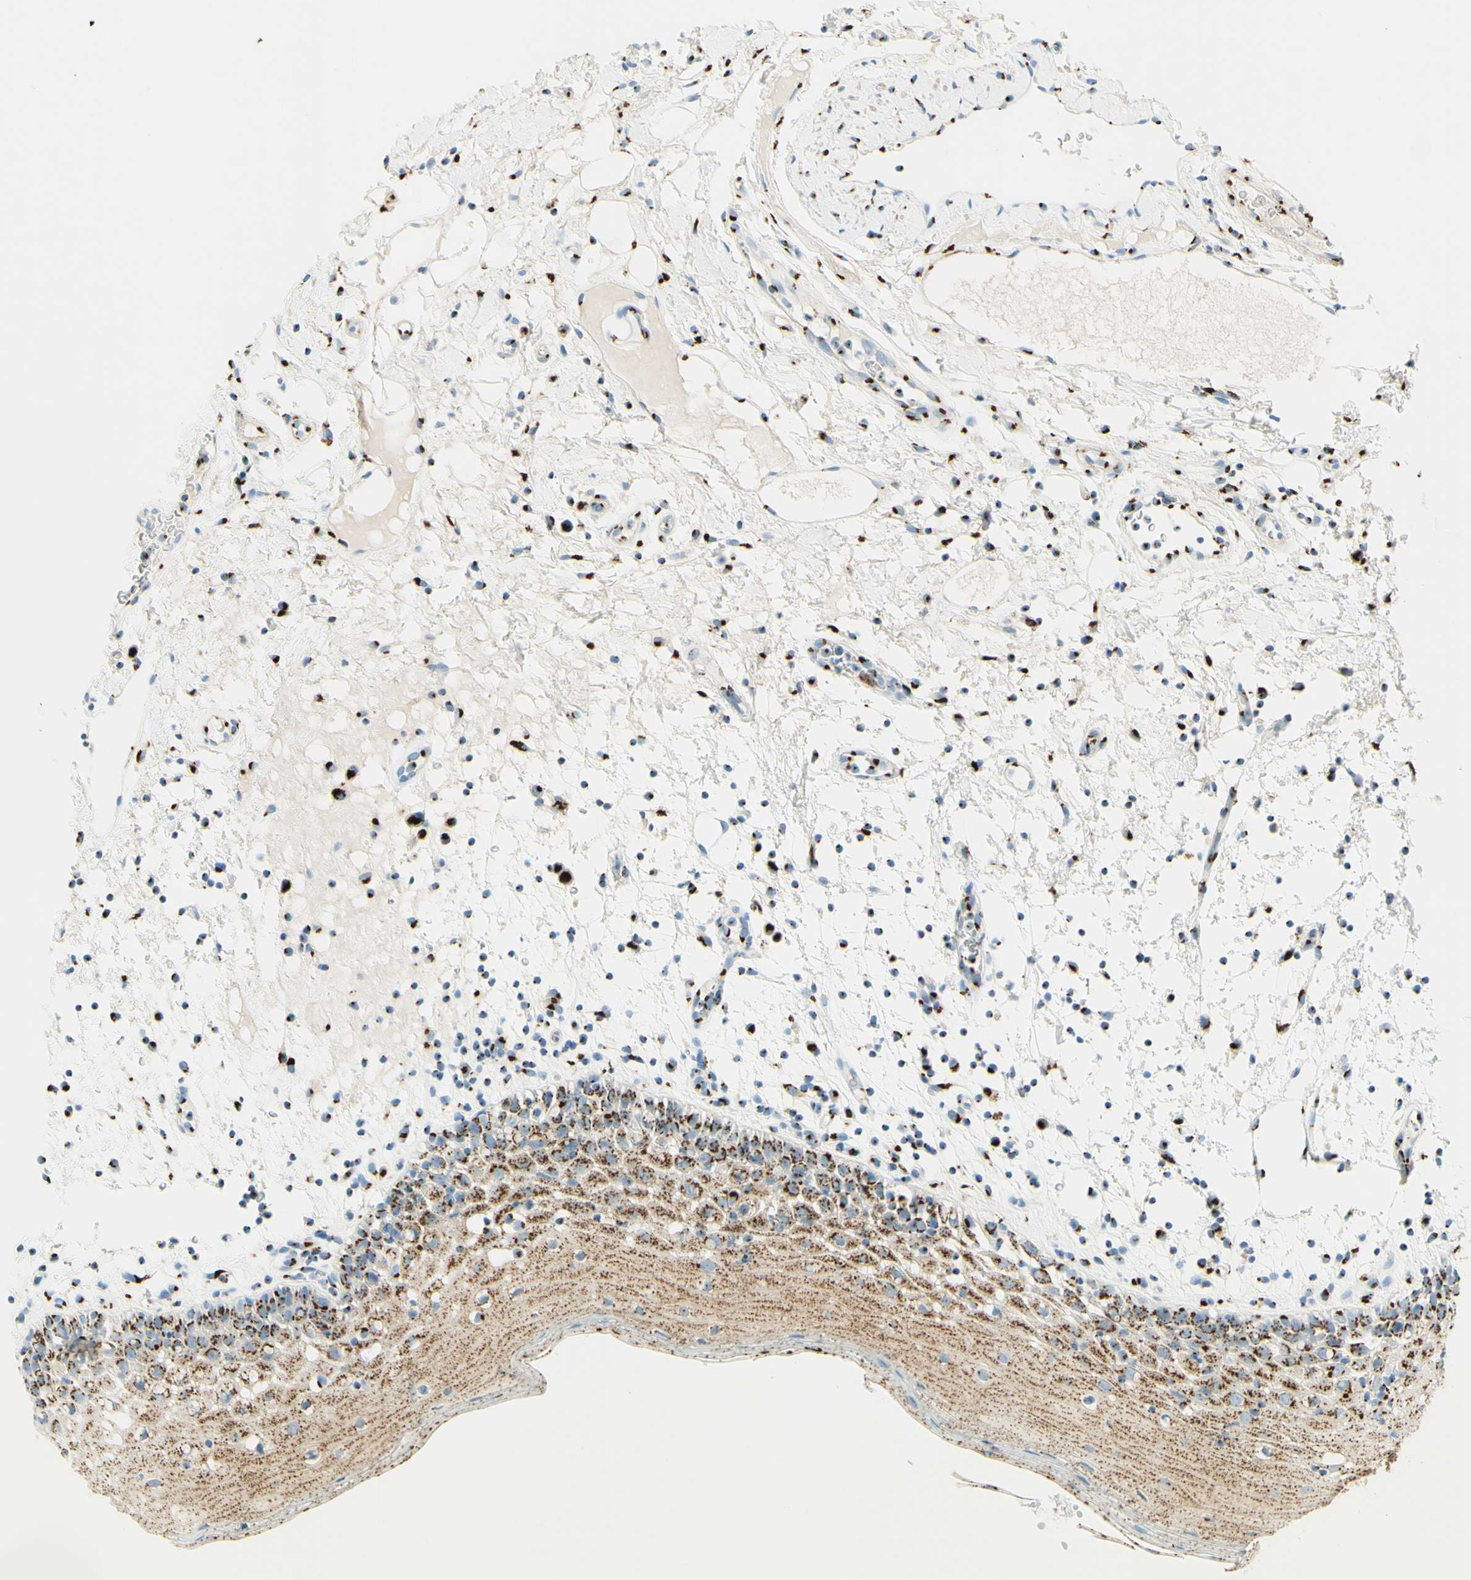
{"staining": {"intensity": "strong", "quantity": ">75%", "location": "cytoplasmic/membranous"}, "tissue": "oral mucosa", "cell_type": "Squamous epithelial cells", "image_type": "normal", "snomed": [{"axis": "morphology", "description": "Normal tissue, NOS"}, {"axis": "morphology", "description": "Squamous cell carcinoma, NOS"}, {"axis": "topography", "description": "Skeletal muscle"}, {"axis": "topography", "description": "Oral tissue"}], "caption": "Immunohistochemical staining of normal oral mucosa shows high levels of strong cytoplasmic/membranous staining in approximately >75% of squamous epithelial cells. (DAB = brown stain, brightfield microscopy at high magnification).", "gene": "GOLGB1", "patient": {"sex": "male", "age": 71}}